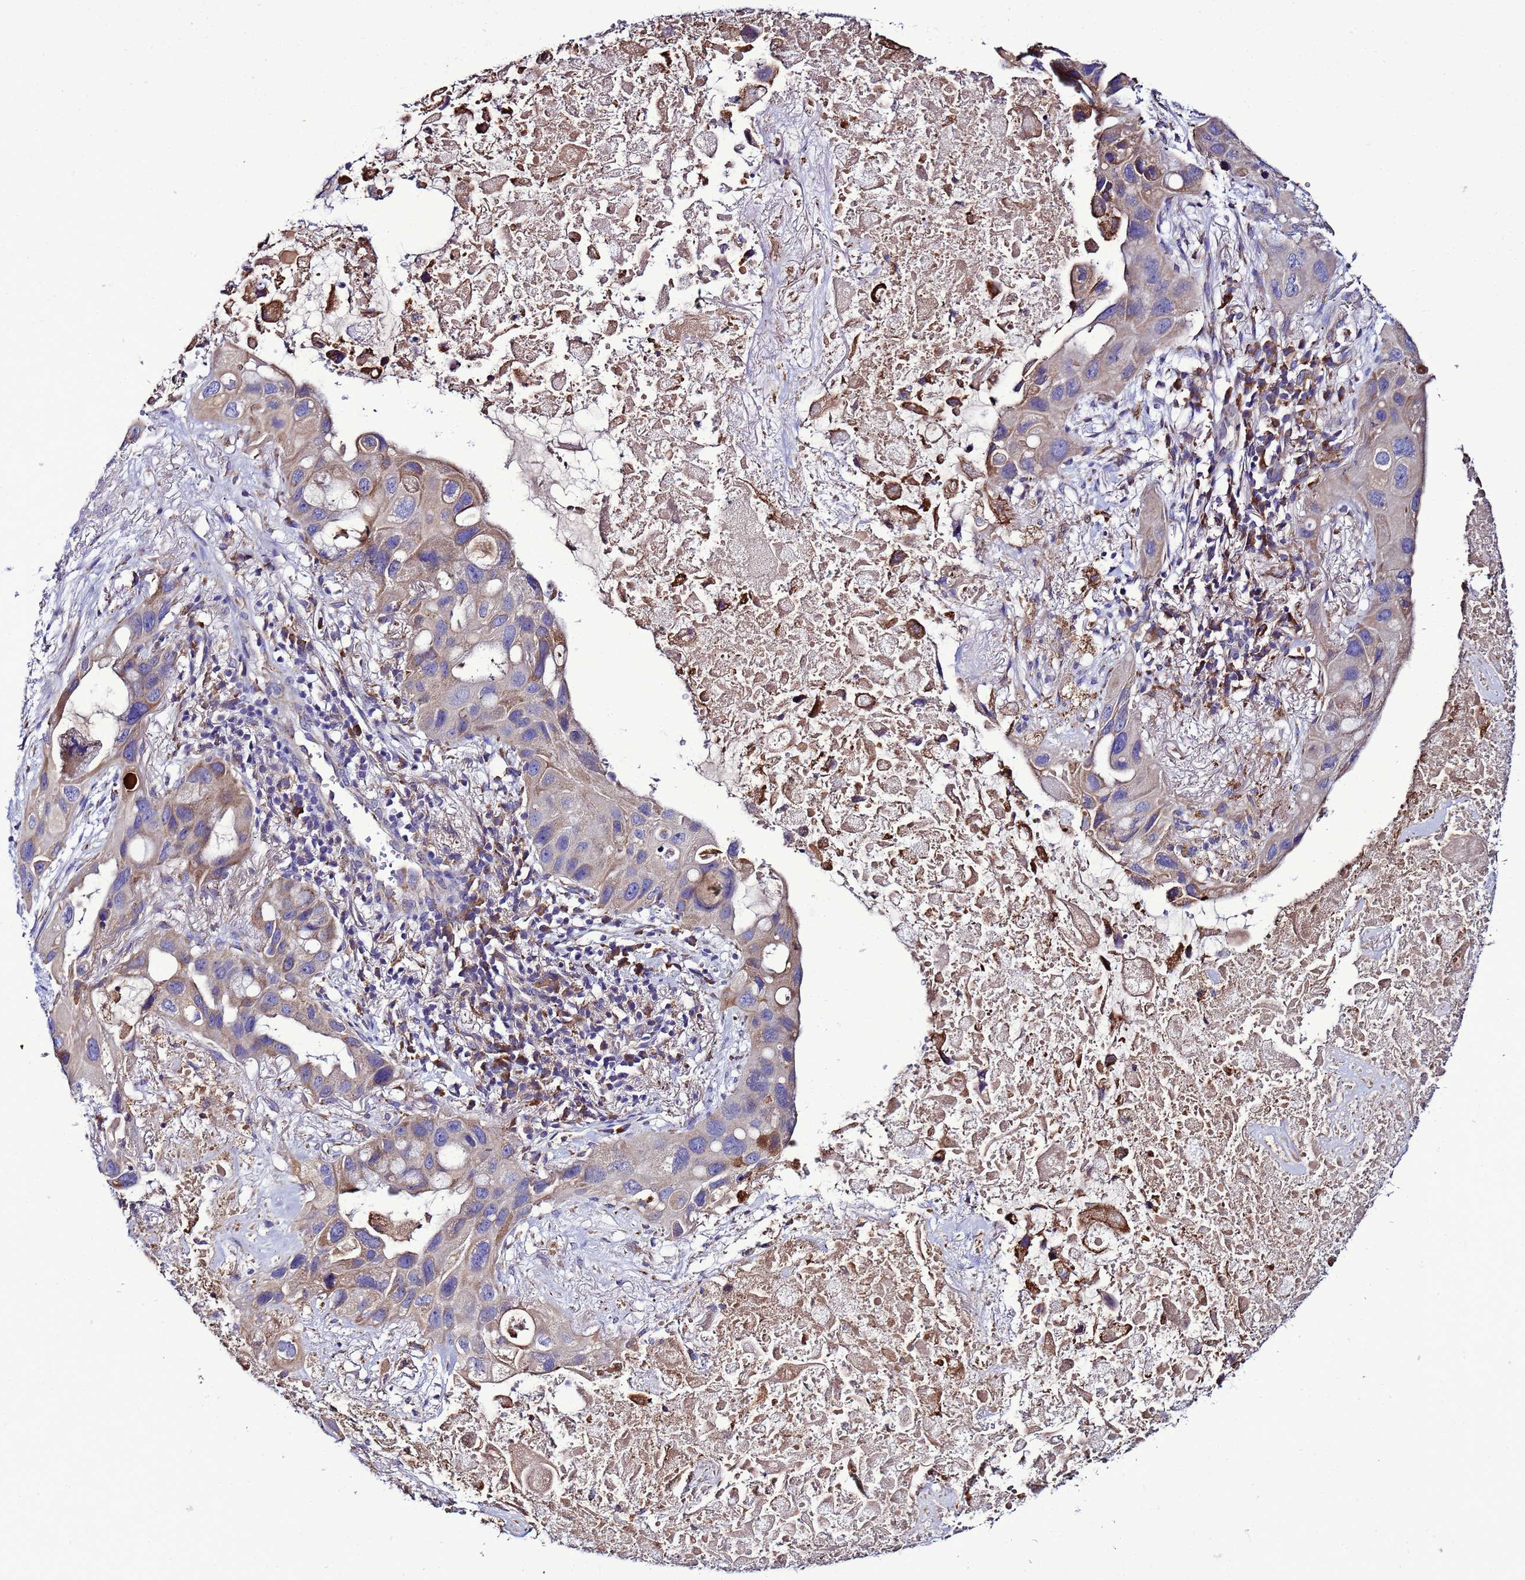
{"staining": {"intensity": "moderate", "quantity": "<25%", "location": "cytoplasmic/membranous"}, "tissue": "lung cancer", "cell_type": "Tumor cells", "image_type": "cancer", "snomed": [{"axis": "morphology", "description": "Squamous cell carcinoma, NOS"}, {"axis": "topography", "description": "Lung"}], "caption": "Moderate cytoplasmic/membranous expression is appreciated in about <25% of tumor cells in lung squamous cell carcinoma.", "gene": "ANTKMT", "patient": {"sex": "female", "age": 73}}